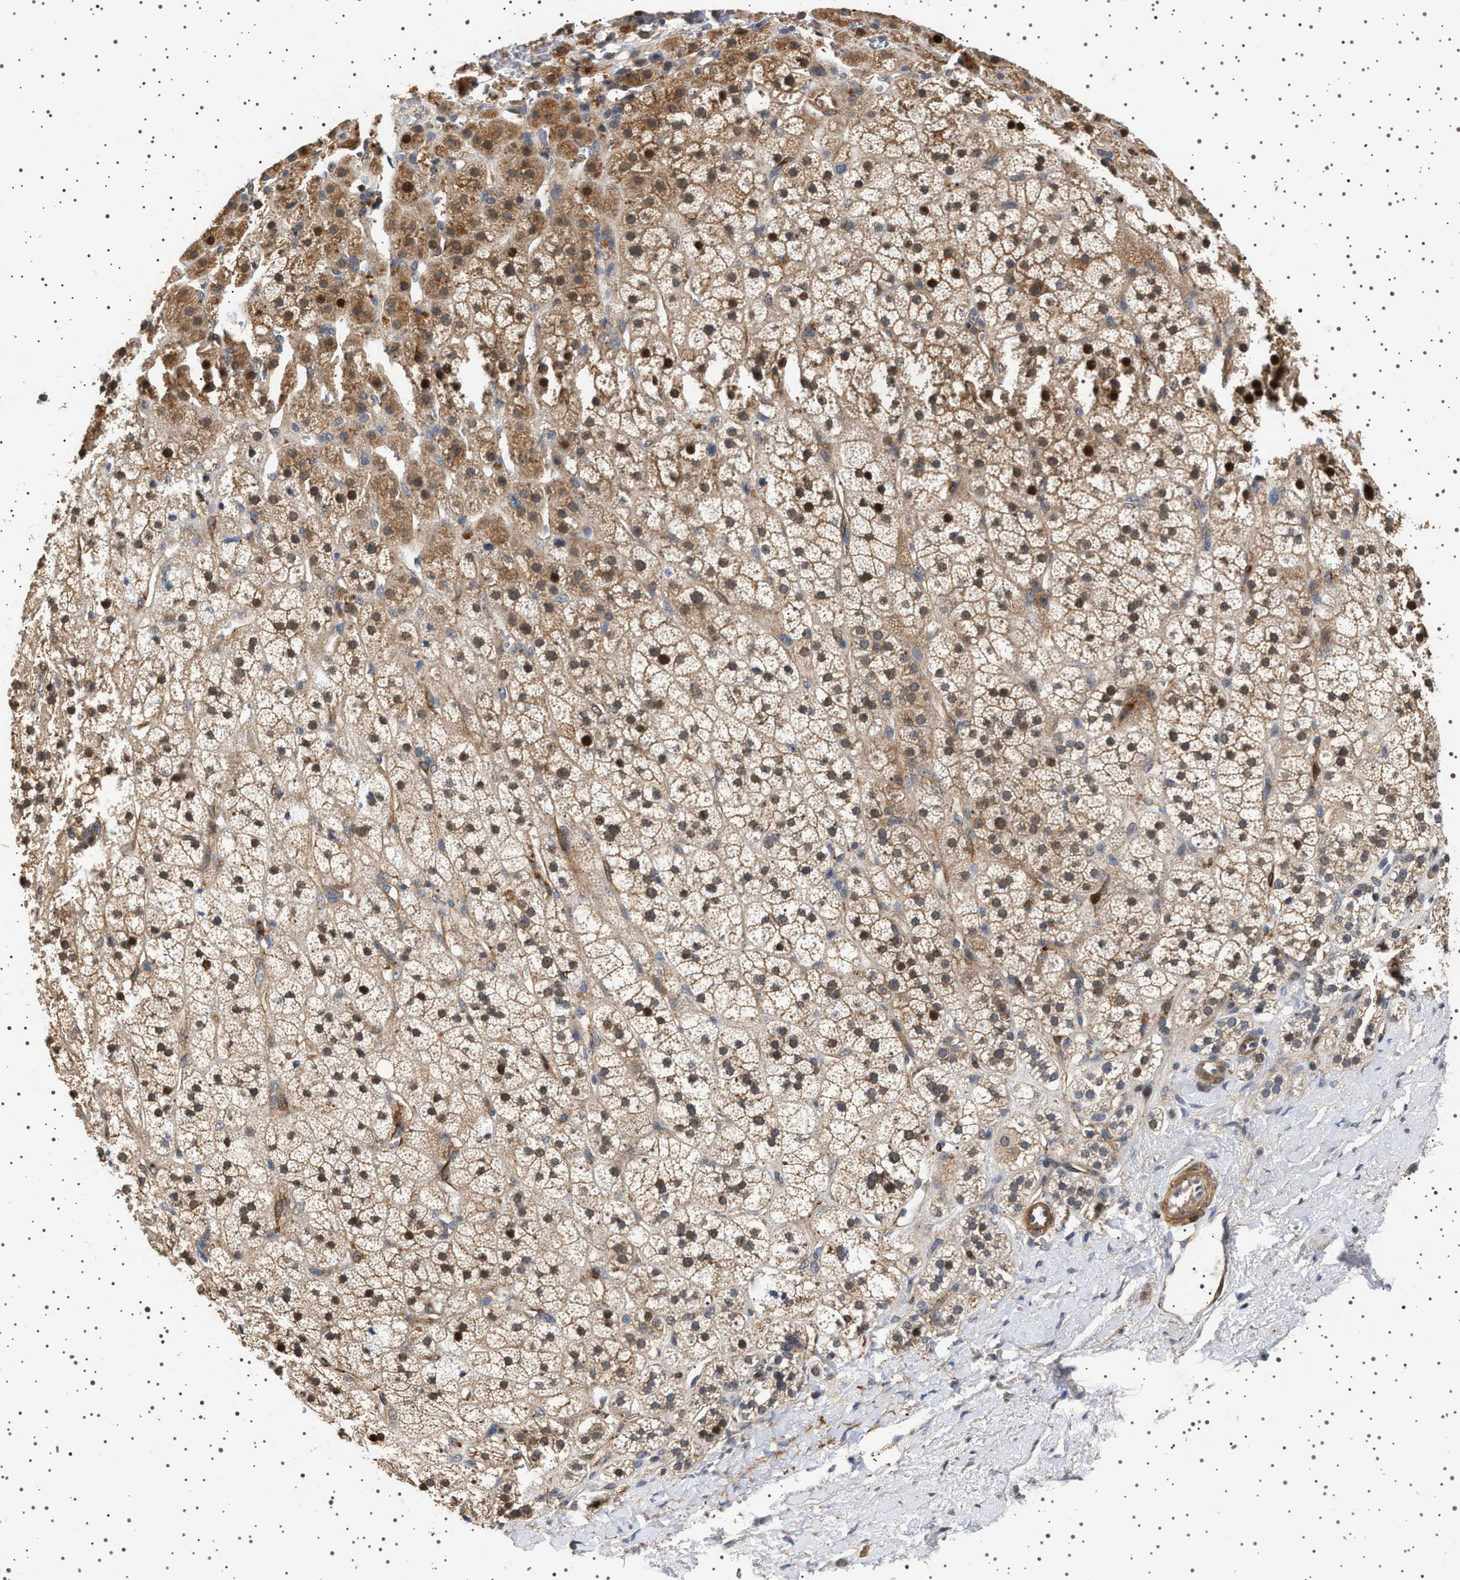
{"staining": {"intensity": "moderate", "quantity": ">75%", "location": "cytoplasmic/membranous"}, "tissue": "adrenal gland", "cell_type": "Glandular cells", "image_type": "normal", "snomed": [{"axis": "morphology", "description": "Normal tissue, NOS"}, {"axis": "topography", "description": "Adrenal gland"}], "caption": "This photomicrograph exhibits normal adrenal gland stained with immunohistochemistry (IHC) to label a protein in brown. The cytoplasmic/membranous of glandular cells show moderate positivity for the protein. Nuclei are counter-stained blue.", "gene": "GUCY1B1", "patient": {"sex": "male", "age": 56}}